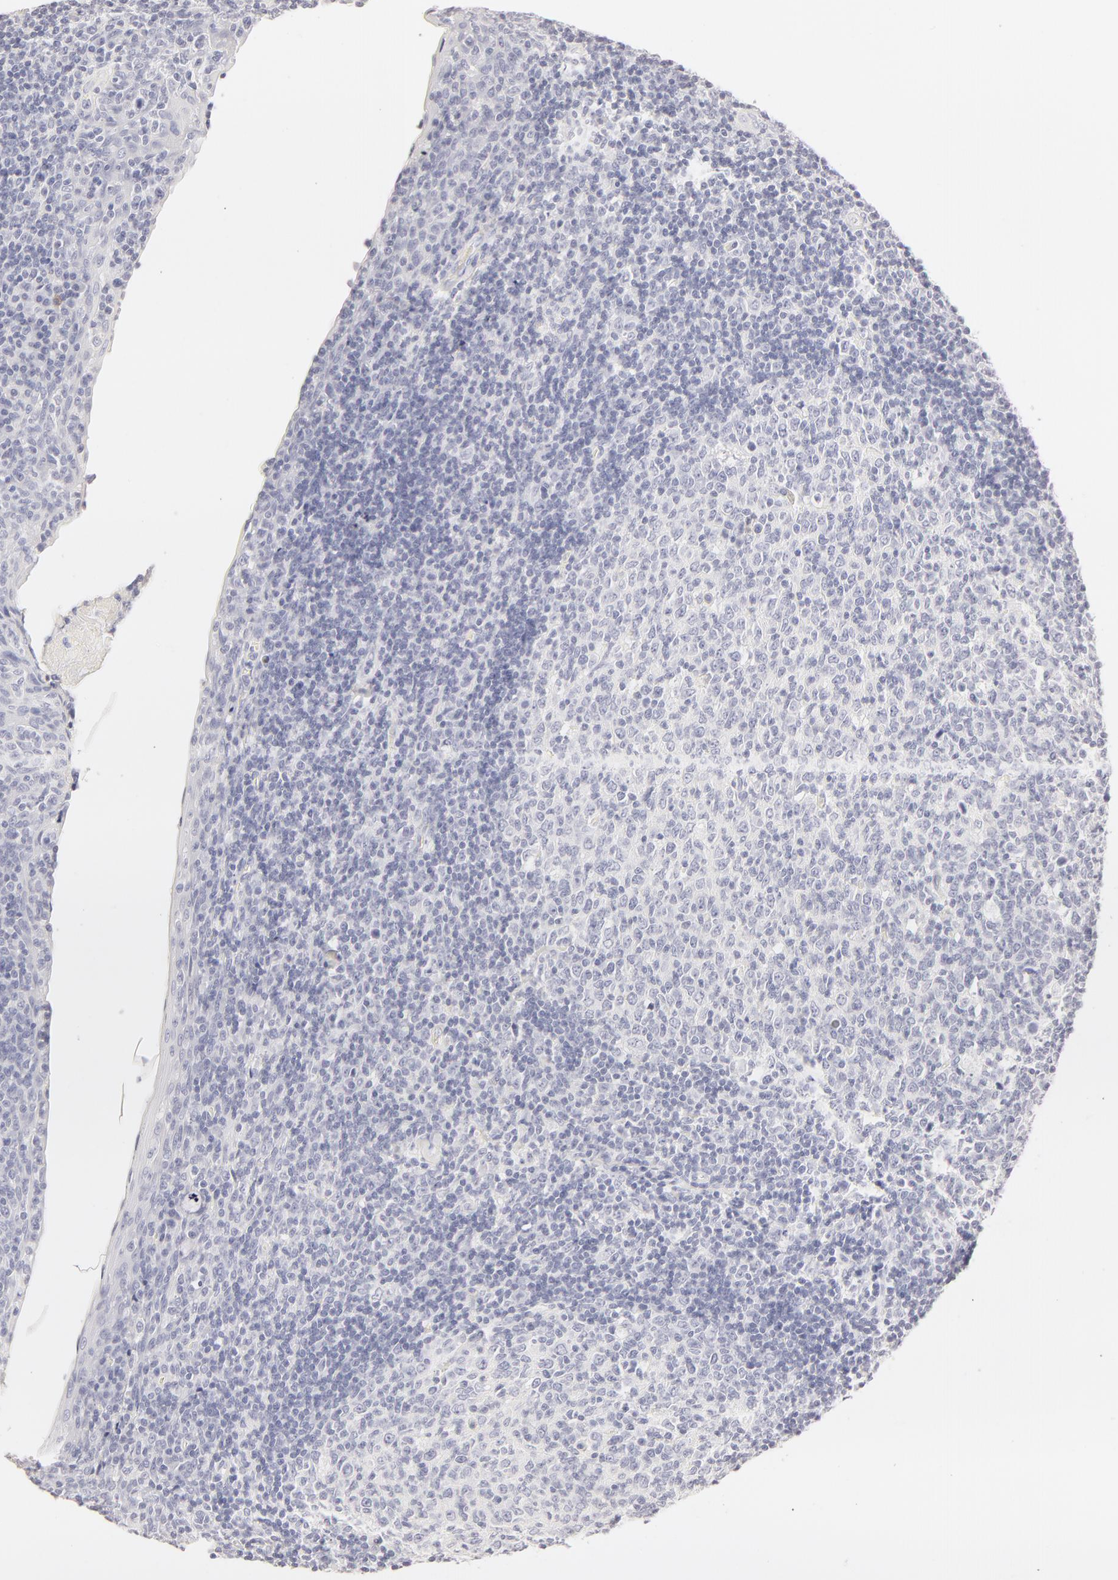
{"staining": {"intensity": "negative", "quantity": "none", "location": "none"}, "tissue": "tonsil", "cell_type": "Germinal center cells", "image_type": "normal", "snomed": [{"axis": "morphology", "description": "Normal tissue, NOS"}, {"axis": "topography", "description": "Tonsil"}], "caption": "Immunohistochemistry (IHC) of benign human tonsil reveals no staining in germinal center cells.", "gene": "LGALS7B", "patient": {"sex": "female", "age": 3}}